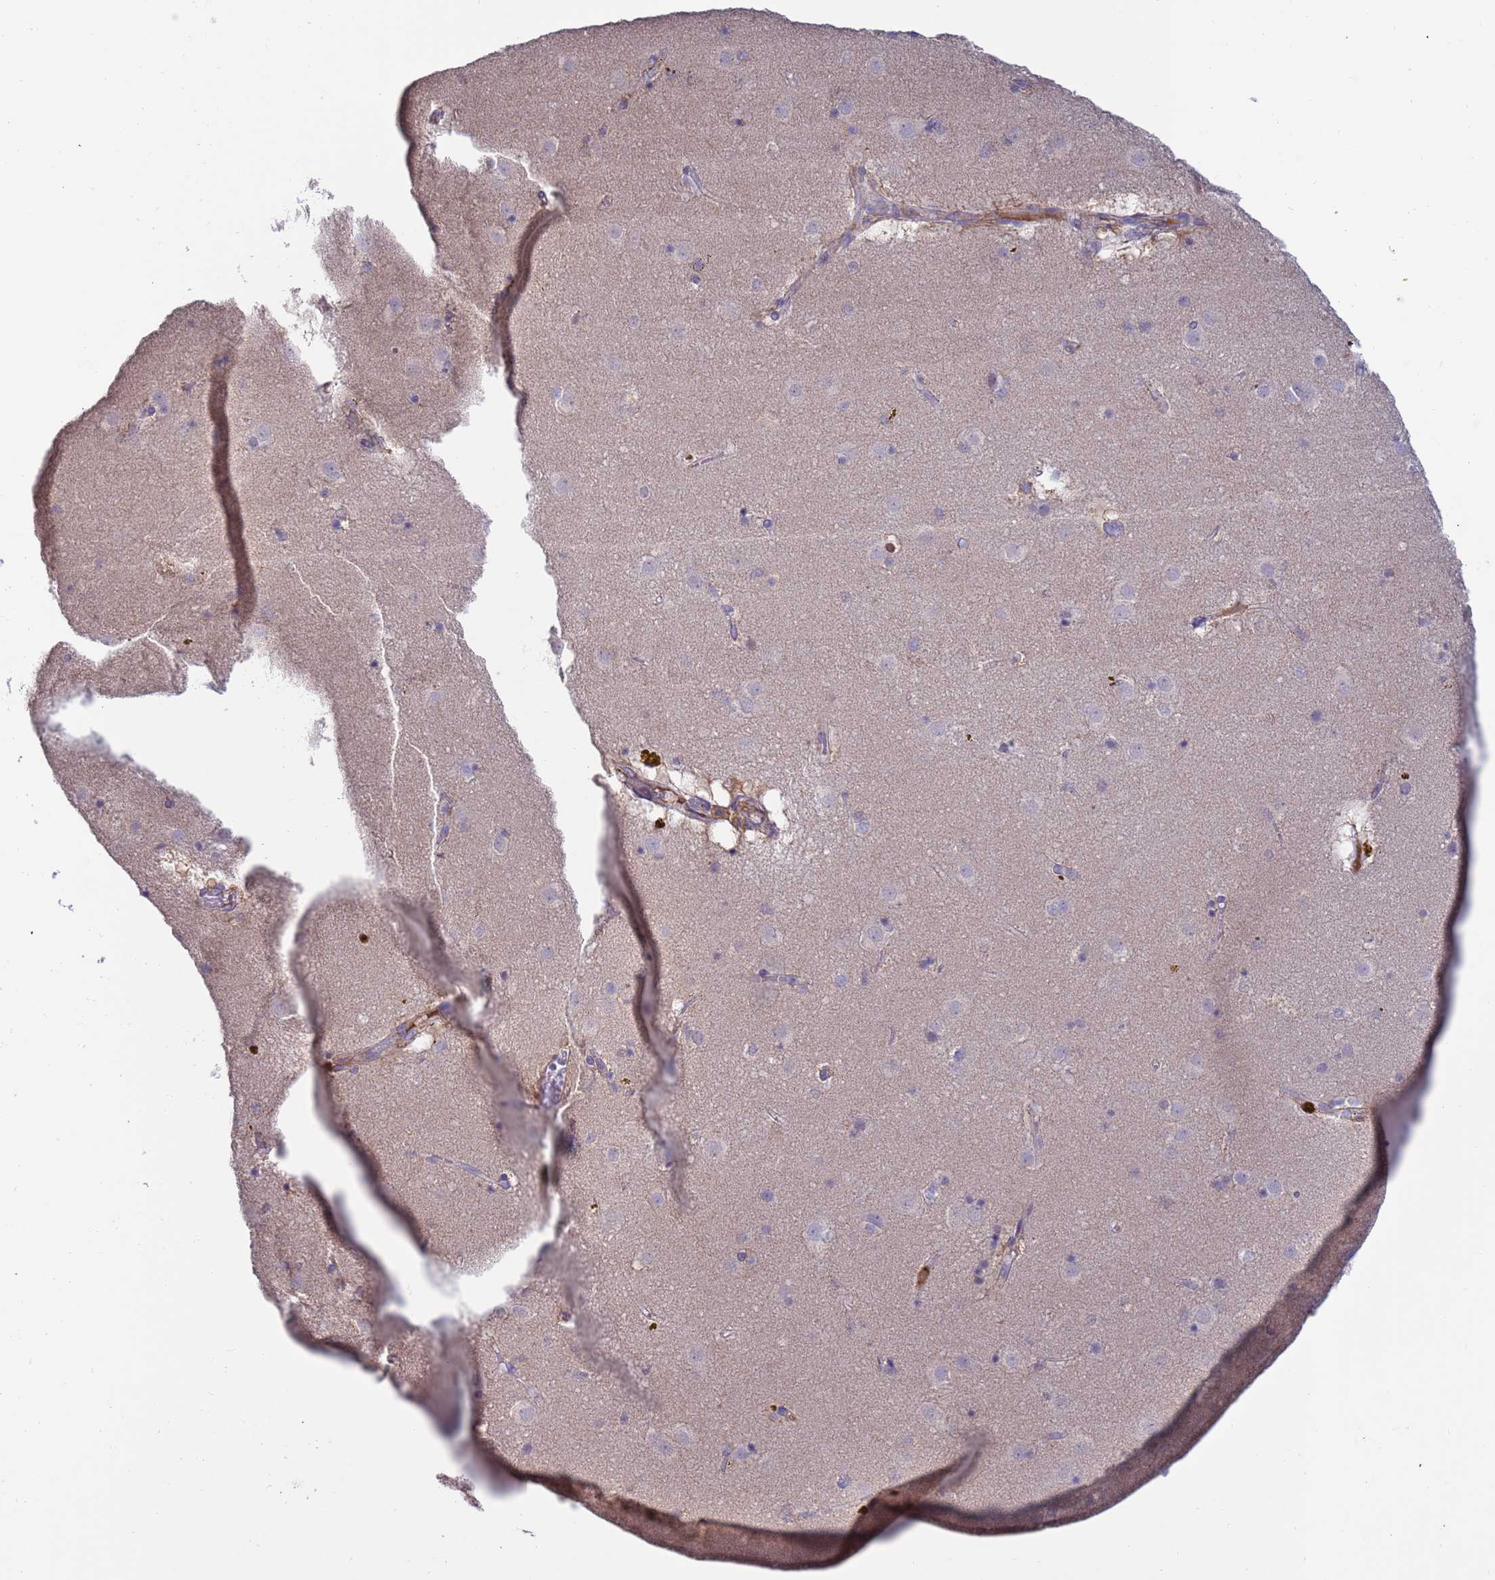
{"staining": {"intensity": "negative", "quantity": "none", "location": "none"}, "tissue": "caudate", "cell_type": "Glial cells", "image_type": "normal", "snomed": [{"axis": "morphology", "description": "Normal tissue, NOS"}, {"axis": "topography", "description": "Lateral ventricle wall"}], "caption": "IHC of normal human caudate reveals no positivity in glial cells. The staining was performed using DAB (3,3'-diaminobenzidine) to visualize the protein expression in brown, while the nuclei were stained in blue with hematoxylin (Magnification: 20x).", "gene": "AMPD3", "patient": {"sex": "male", "age": 70}}